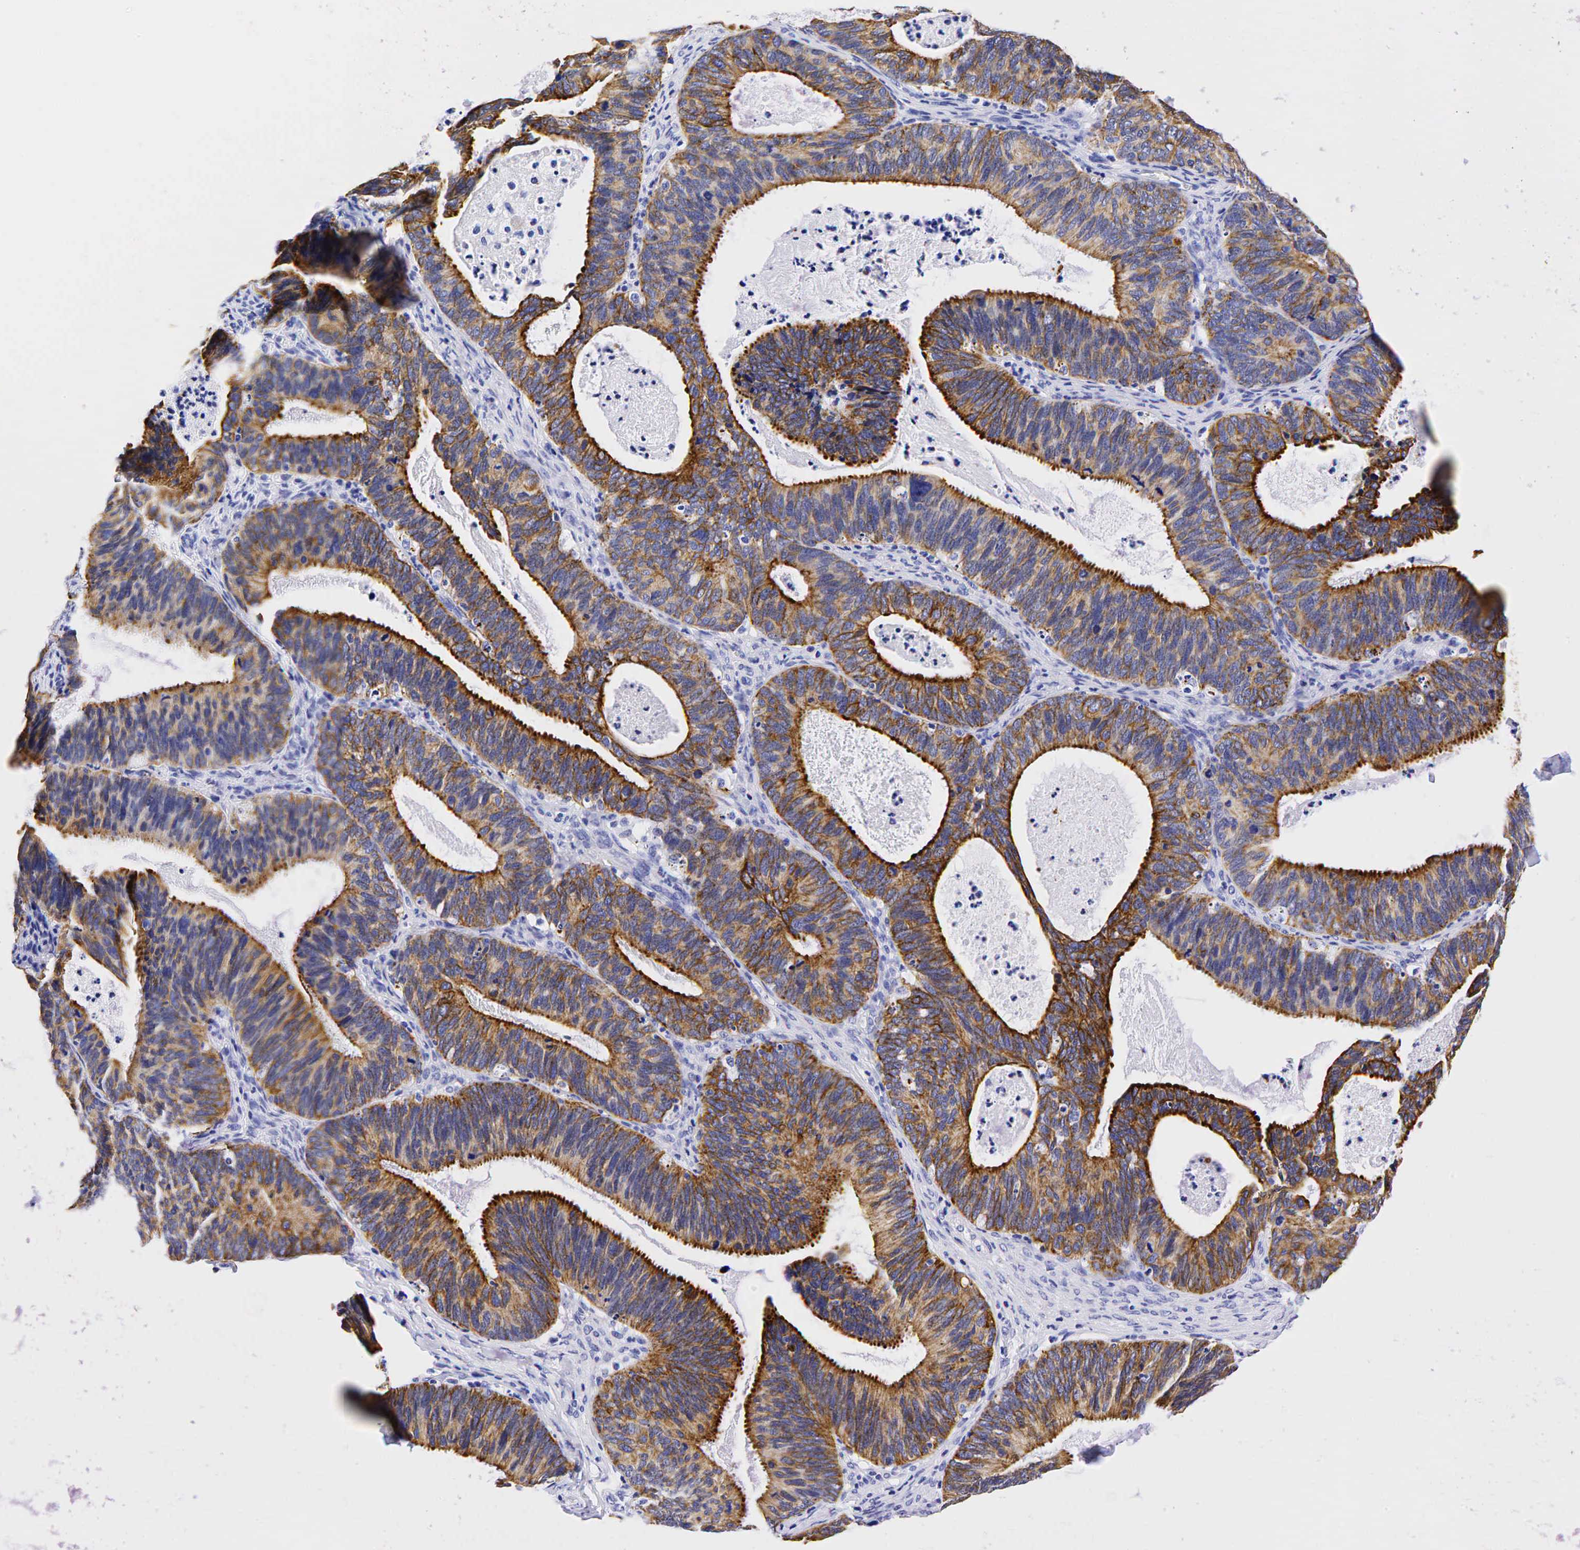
{"staining": {"intensity": "moderate", "quantity": ">75%", "location": "cytoplasmic/membranous"}, "tissue": "ovarian cancer", "cell_type": "Tumor cells", "image_type": "cancer", "snomed": [{"axis": "morphology", "description": "Carcinoma, endometroid"}, {"axis": "topography", "description": "Ovary"}], "caption": "An image of ovarian cancer stained for a protein shows moderate cytoplasmic/membranous brown staining in tumor cells.", "gene": "KRT19", "patient": {"sex": "female", "age": 52}}